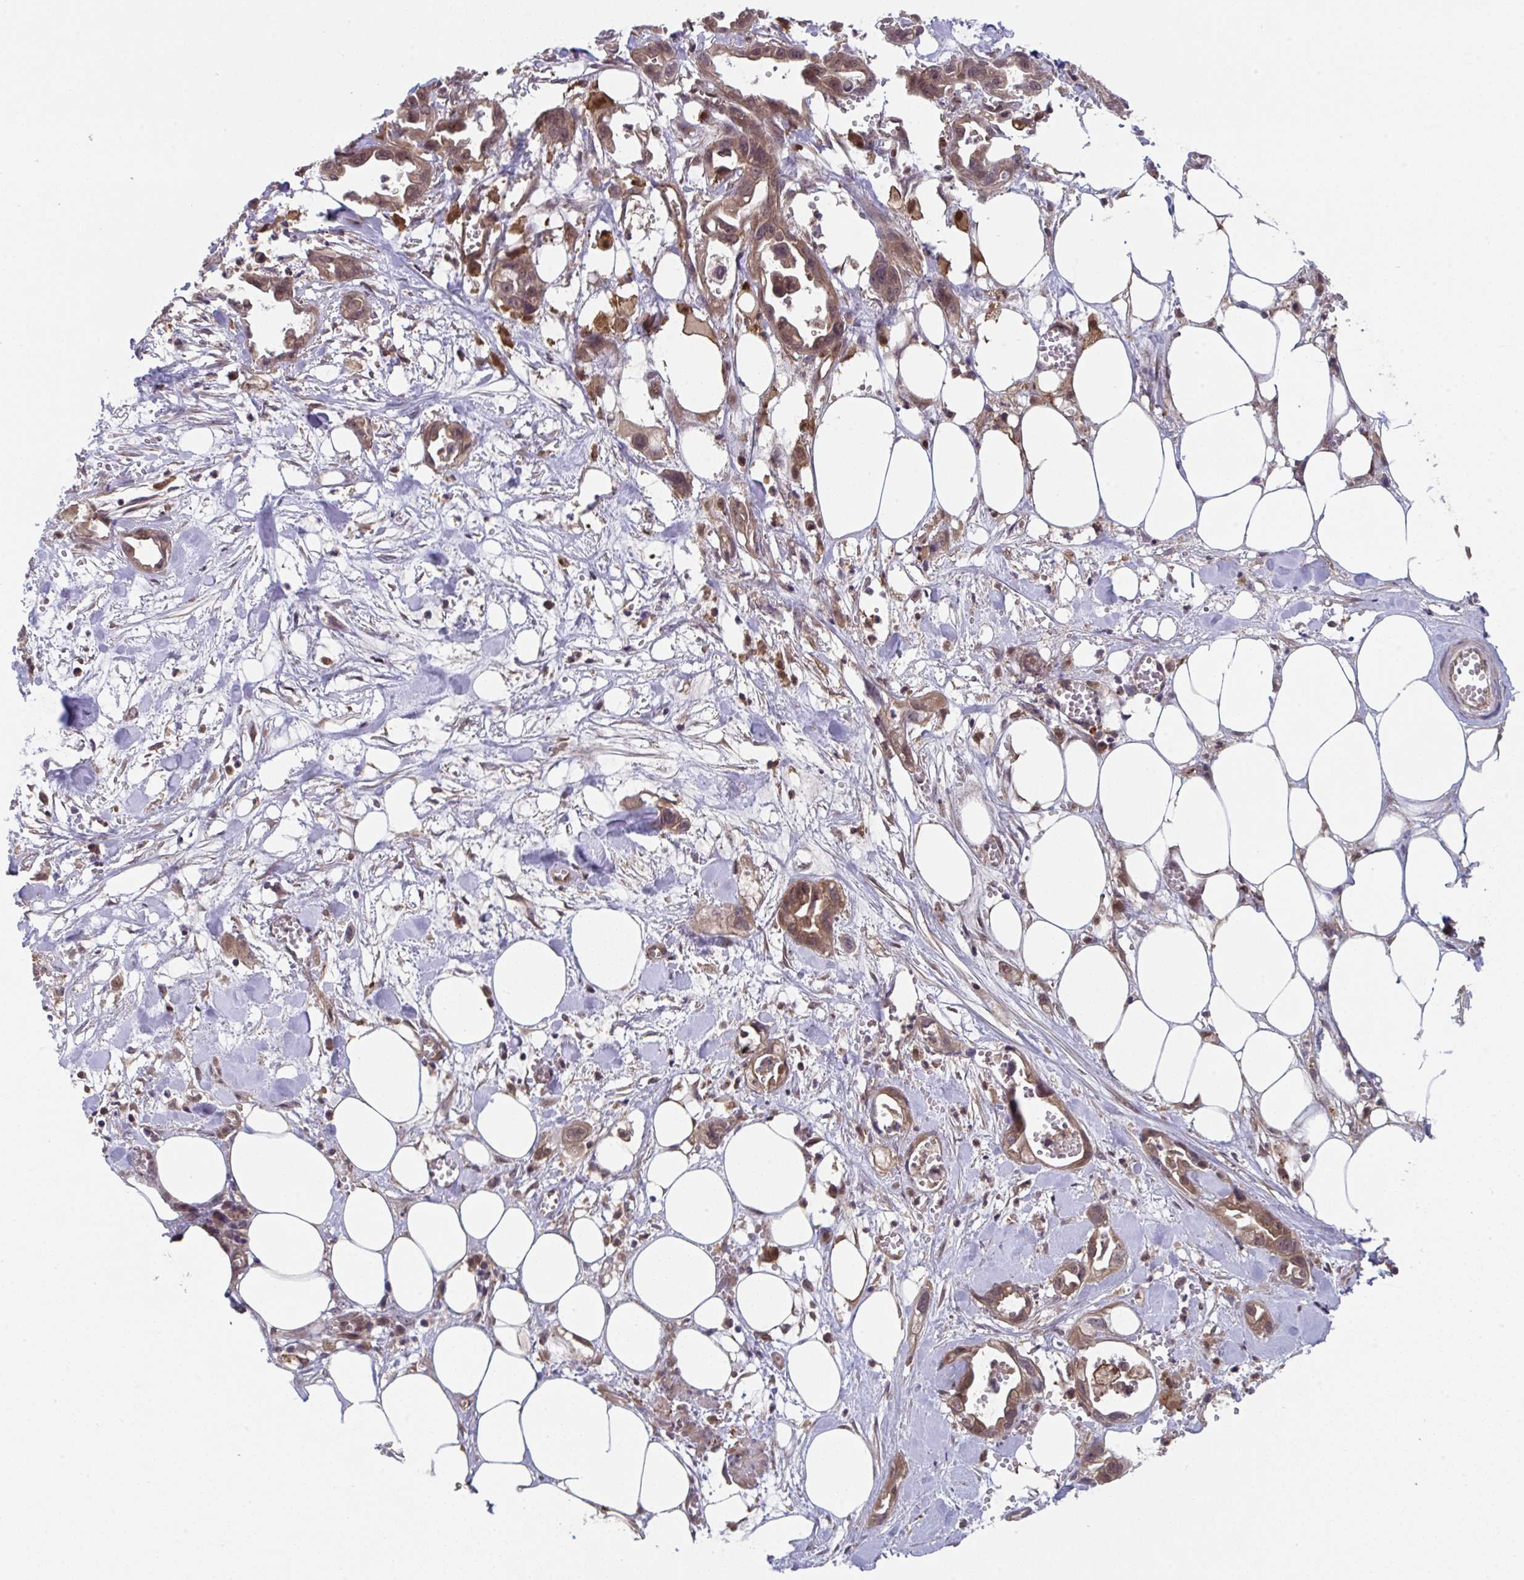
{"staining": {"intensity": "moderate", "quantity": ">75%", "location": "cytoplasmic/membranous,nuclear"}, "tissue": "pancreatic cancer", "cell_type": "Tumor cells", "image_type": "cancer", "snomed": [{"axis": "morphology", "description": "Adenocarcinoma, NOS"}, {"axis": "topography", "description": "Pancreas"}], "caption": "A high-resolution histopathology image shows immunohistochemistry (IHC) staining of pancreatic cancer, which shows moderate cytoplasmic/membranous and nuclear staining in about >75% of tumor cells.", "gene": "TIGAR", "patient": {"sex": "female", "age": 73}}